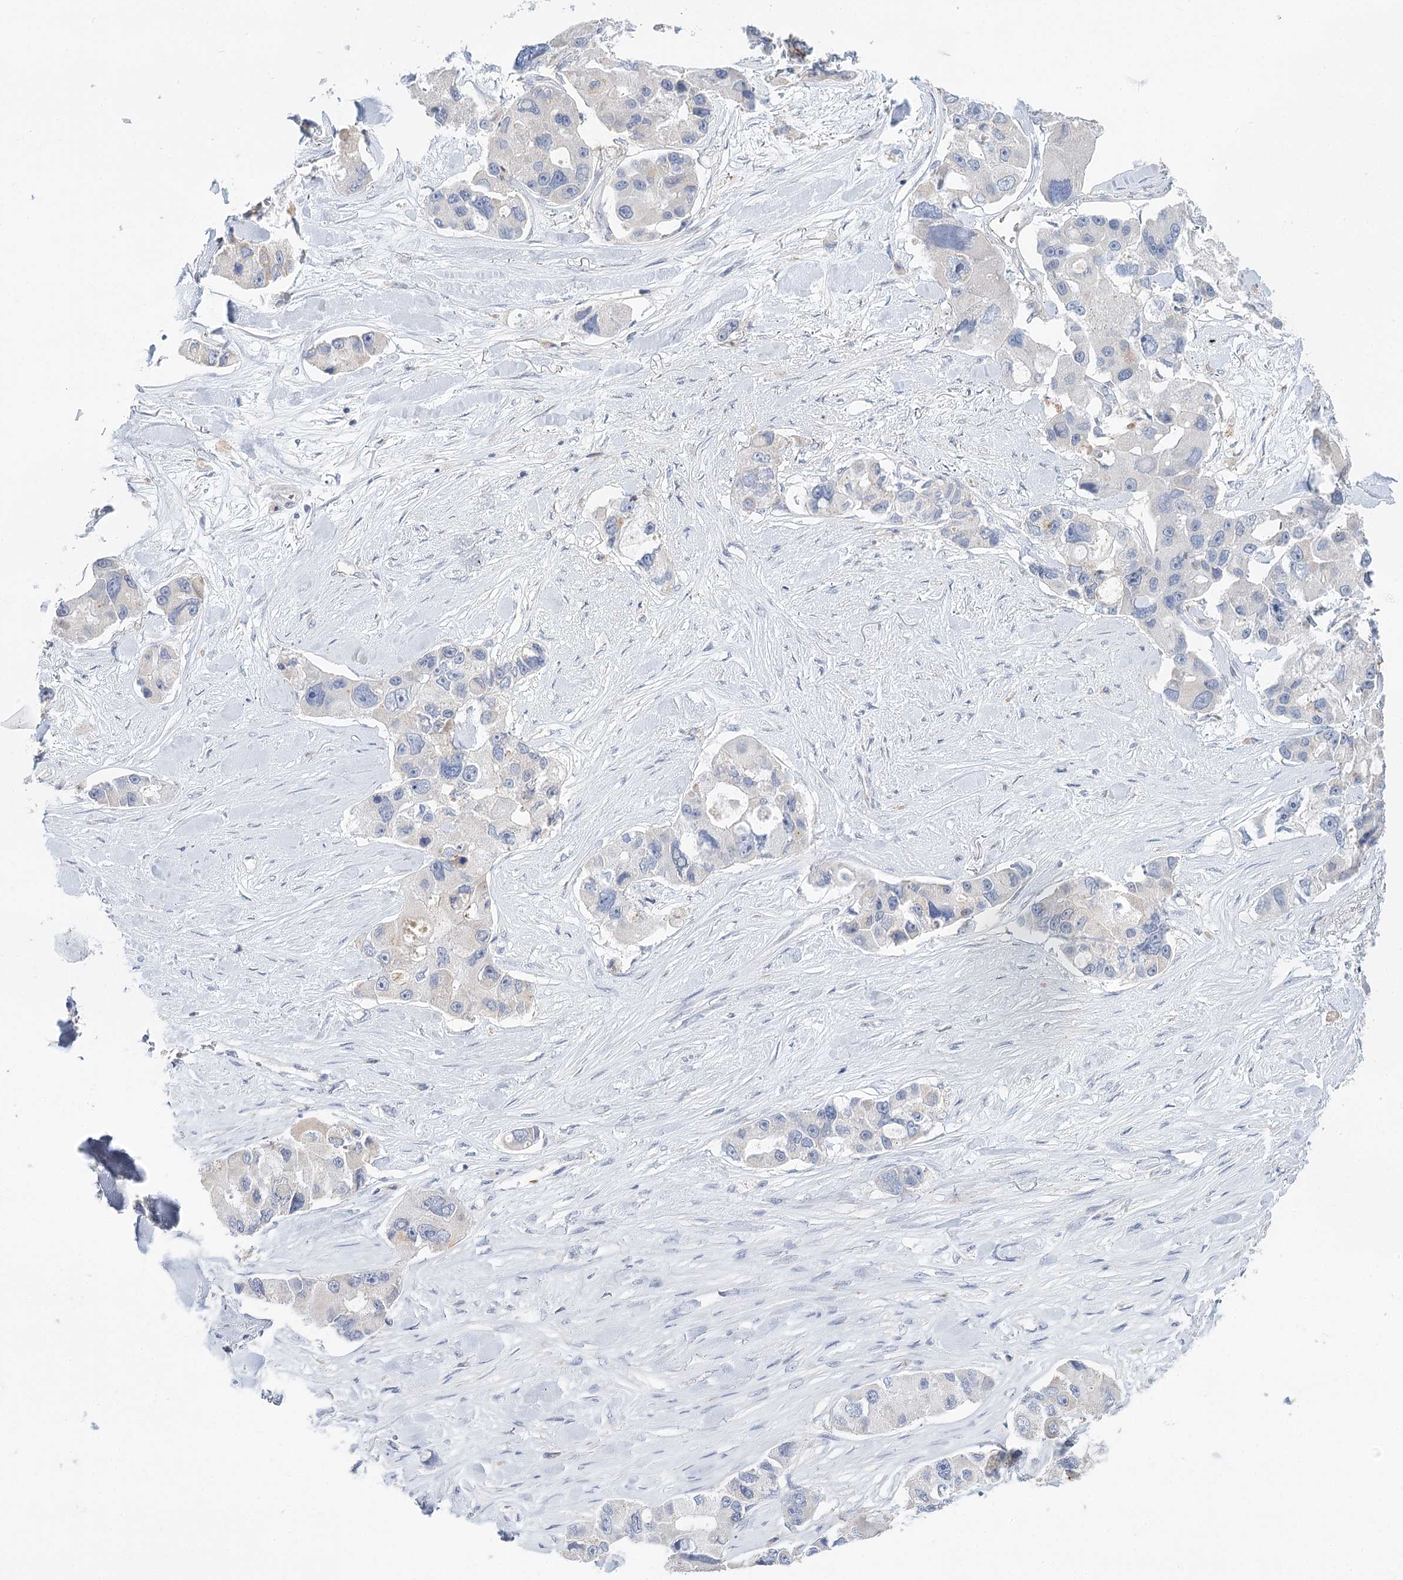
{"staining": {"intensity": "negative", "quantity": "none", "location": "none"}, "tissue": "lung cancer", "cell_type": "Tumor cells", "image_type": "cancer", "snomed": [{"axis": "morphology", "description": "Adenocarcinoma, NOS"}, {"axis": "topography", "description": "Lung"}], "caption": "Immunohistochemical staining of lung adenocarcinoma displays no significant positivity in tumor cells. (DAB (3,3'-diaminobenzidine) immunohistochemistry with hematoxylin counter stain).", "gene": "ARHGAP44", "patient": {"sex": "female", "age": 54}}